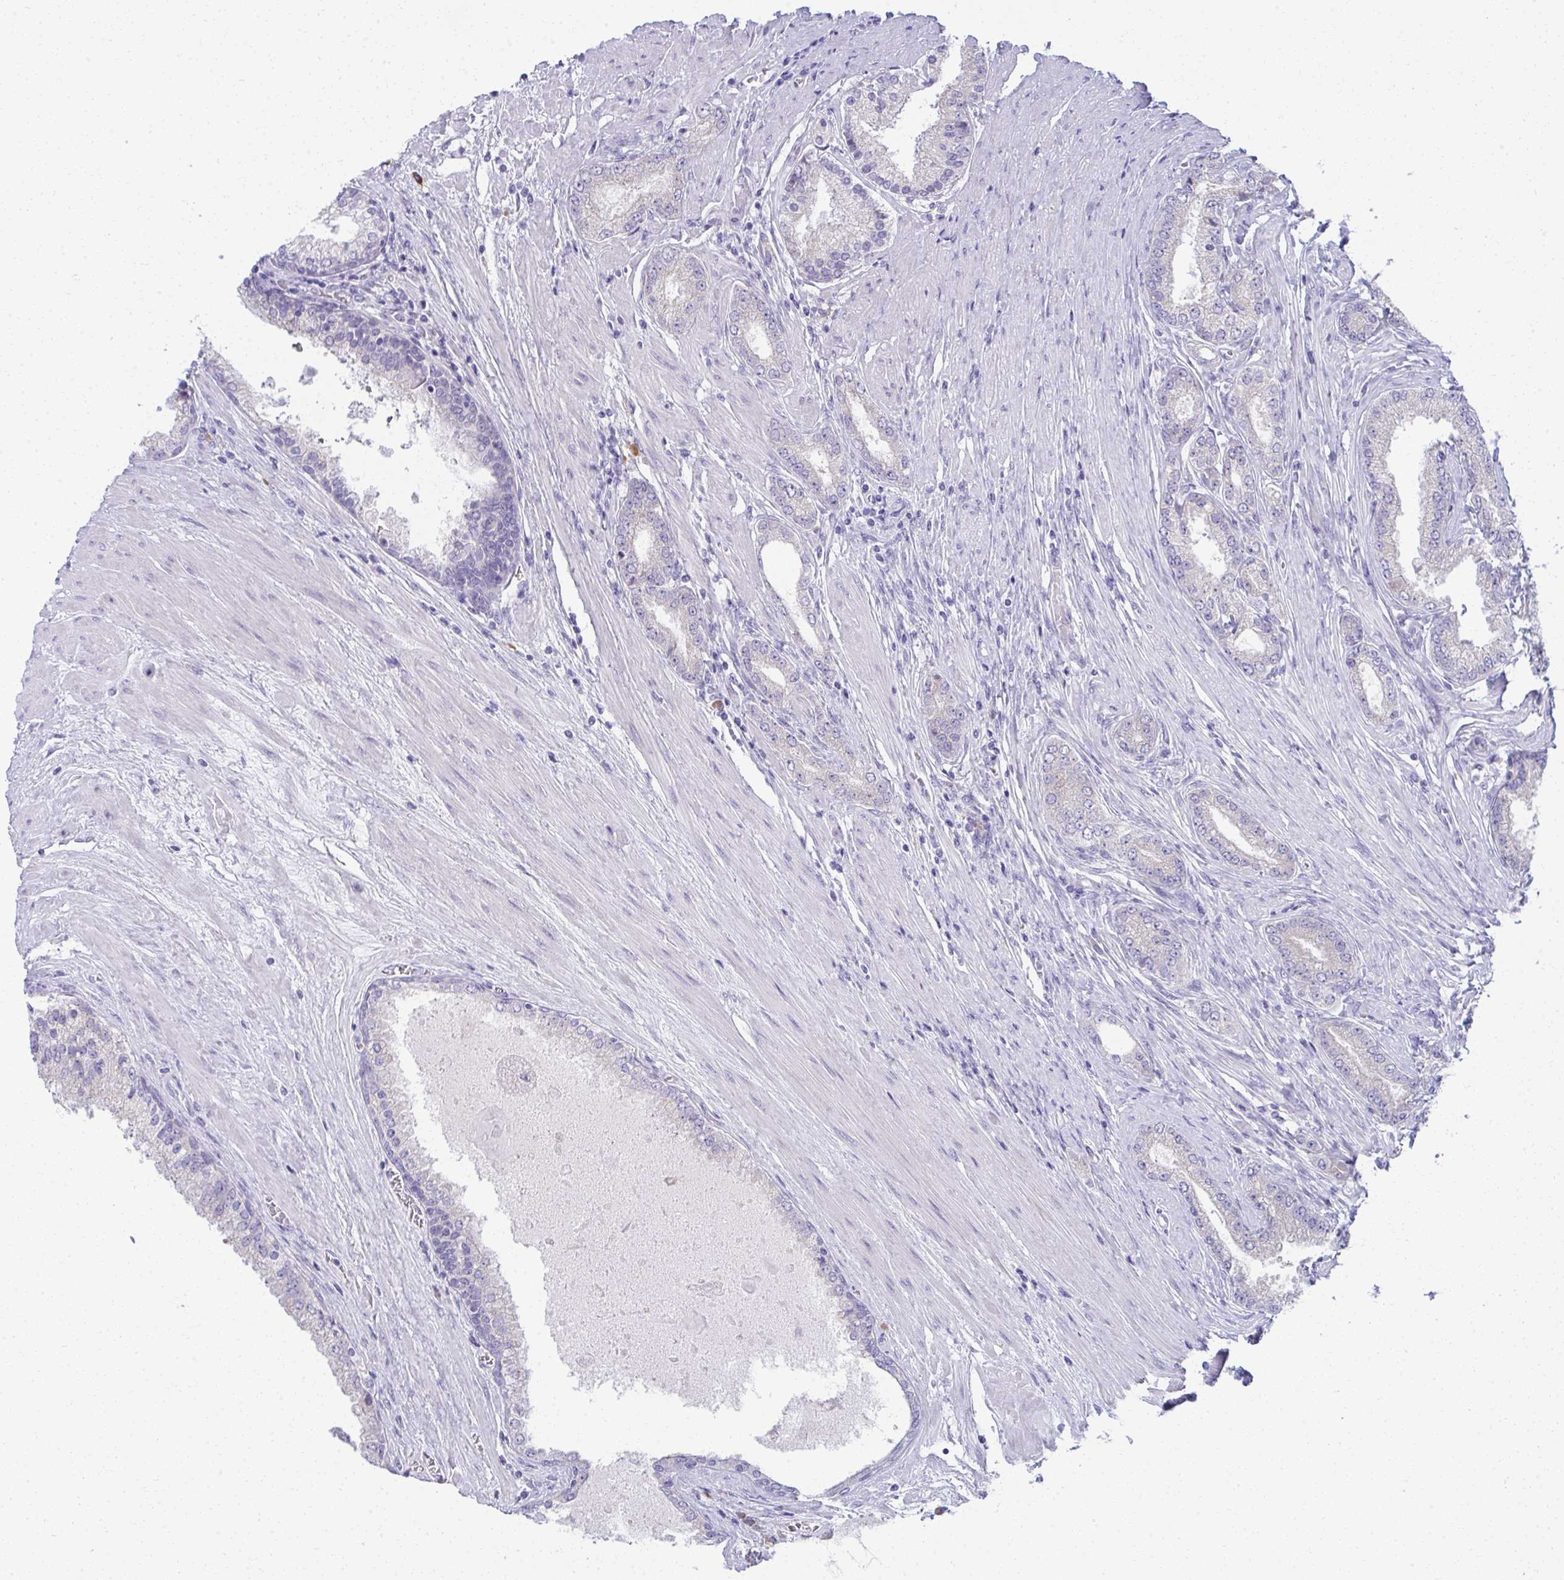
{"staining": {"intensity": "negative", "quantity": "none", "location": "none"}, "tissue": "prostate cancer", "cell_type": "Tumor cells", "image_type": "cancer", "snomed": [{"axis": "morphology", "description": "Adenocarcinoma, High grade"}, {"axis": "topography", "description": "Prostate"}], "caption": "Histopathology image shows no protein positivity in tumor cells of prostate adenocarcinoma (high-grade) tissue.", "gene": "FASLG", "patient": {"sex": "male", "age": 67}}